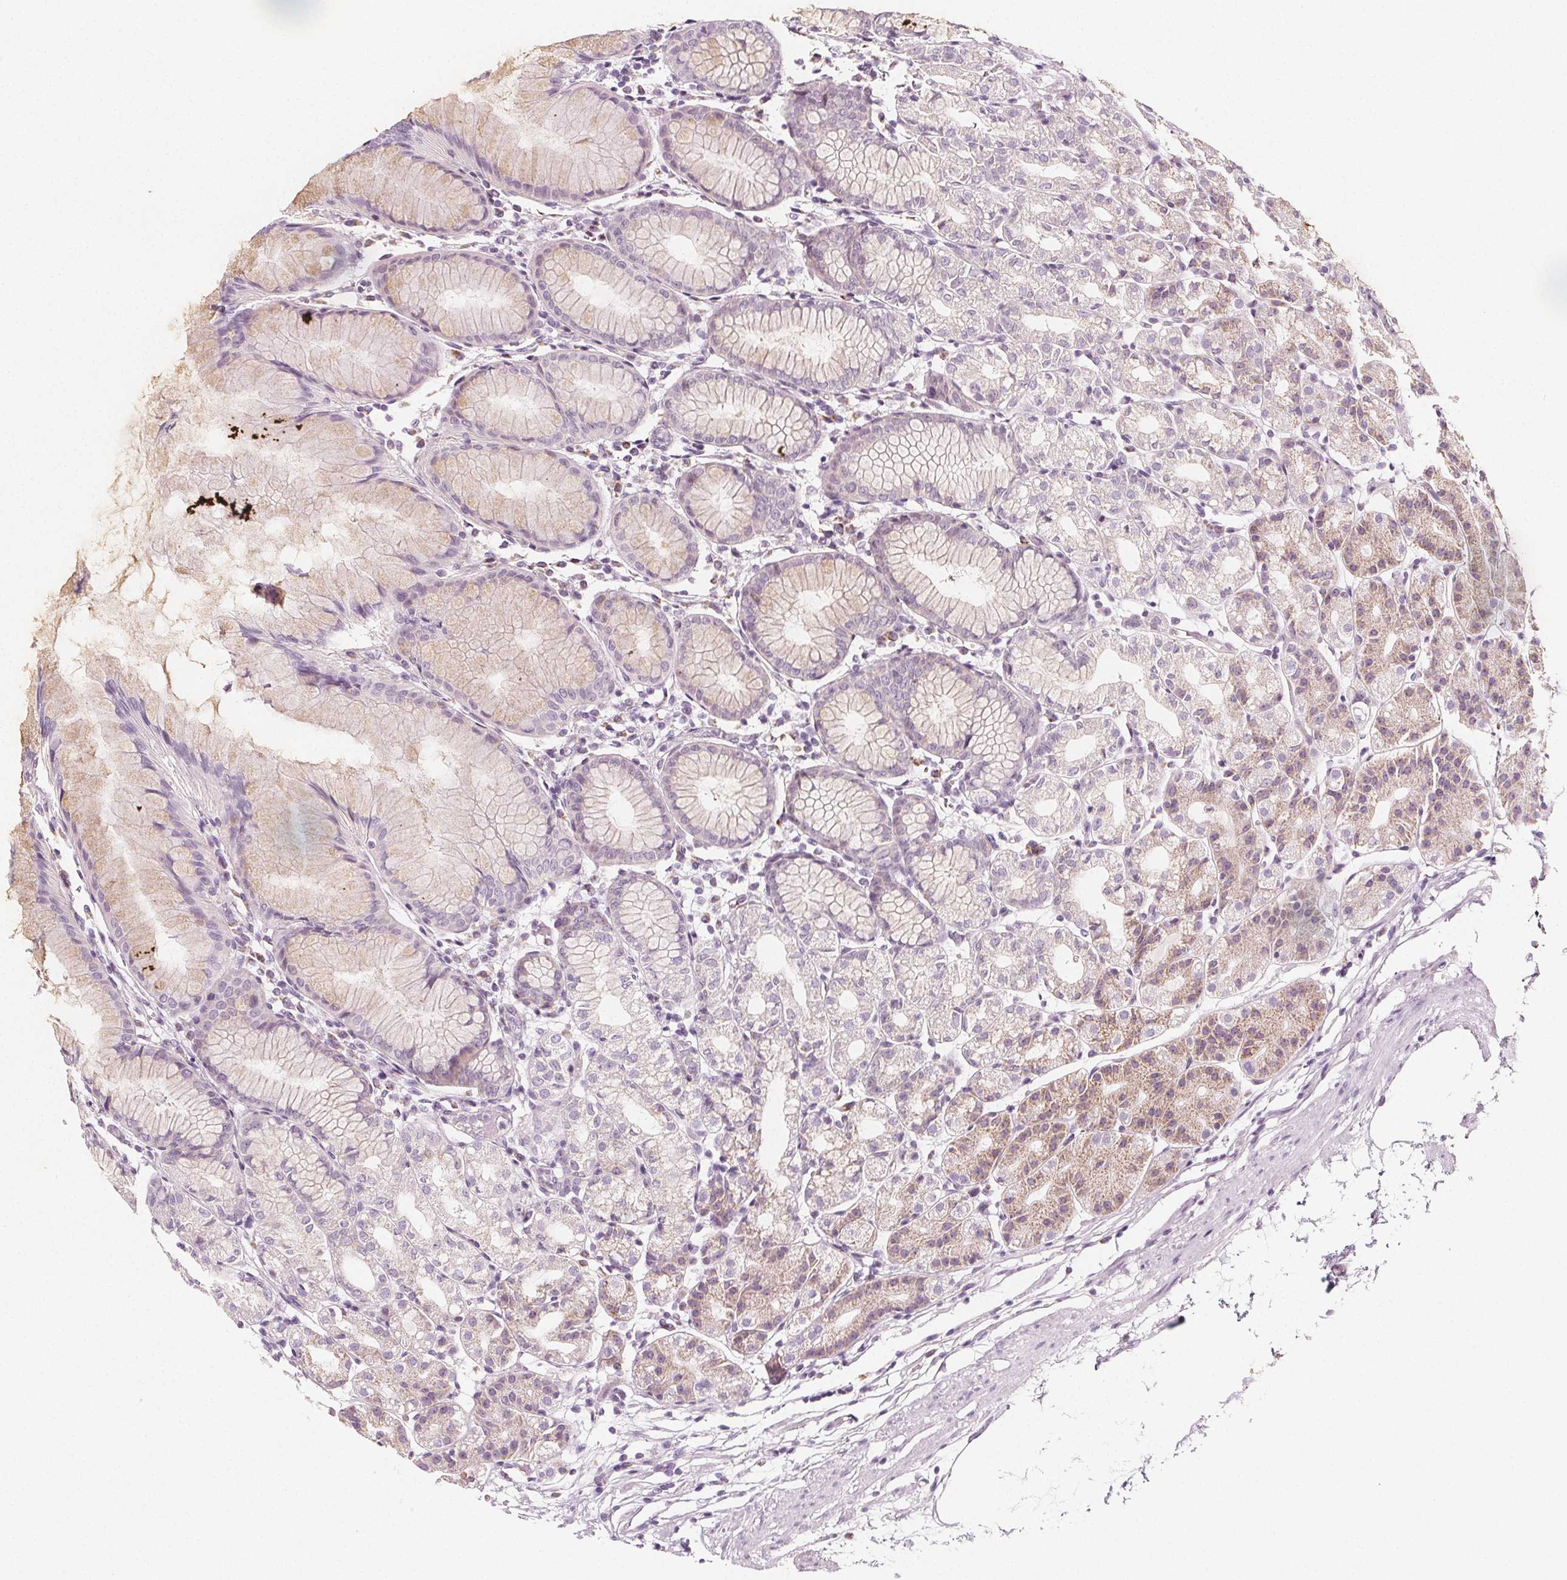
{"staining": {"intensity": "weak", "quantity": "25%-75%", "location": "cytoplasmic/membranous"}, "tissue": "stomach", "cell_type": "Glandular cells", "image_type": "normal", "snomed": [{"axis": "morphology", "description": "Normal tissue, NOS"}, {"axis": "topography", "description": "Stomach"}], "caption": "Immunohistochemistry (DAB (3,3'-diaminobenzidine)) staining of unremarkable human stomach shows weak cytoplasmic/membranous protein staining in about 25%-75% of glandular cells. (Brightfield microscopy of DAB IHC at high magnification).", "gene": "IL17C", "patient": {"sex": "female", "age": 57}}